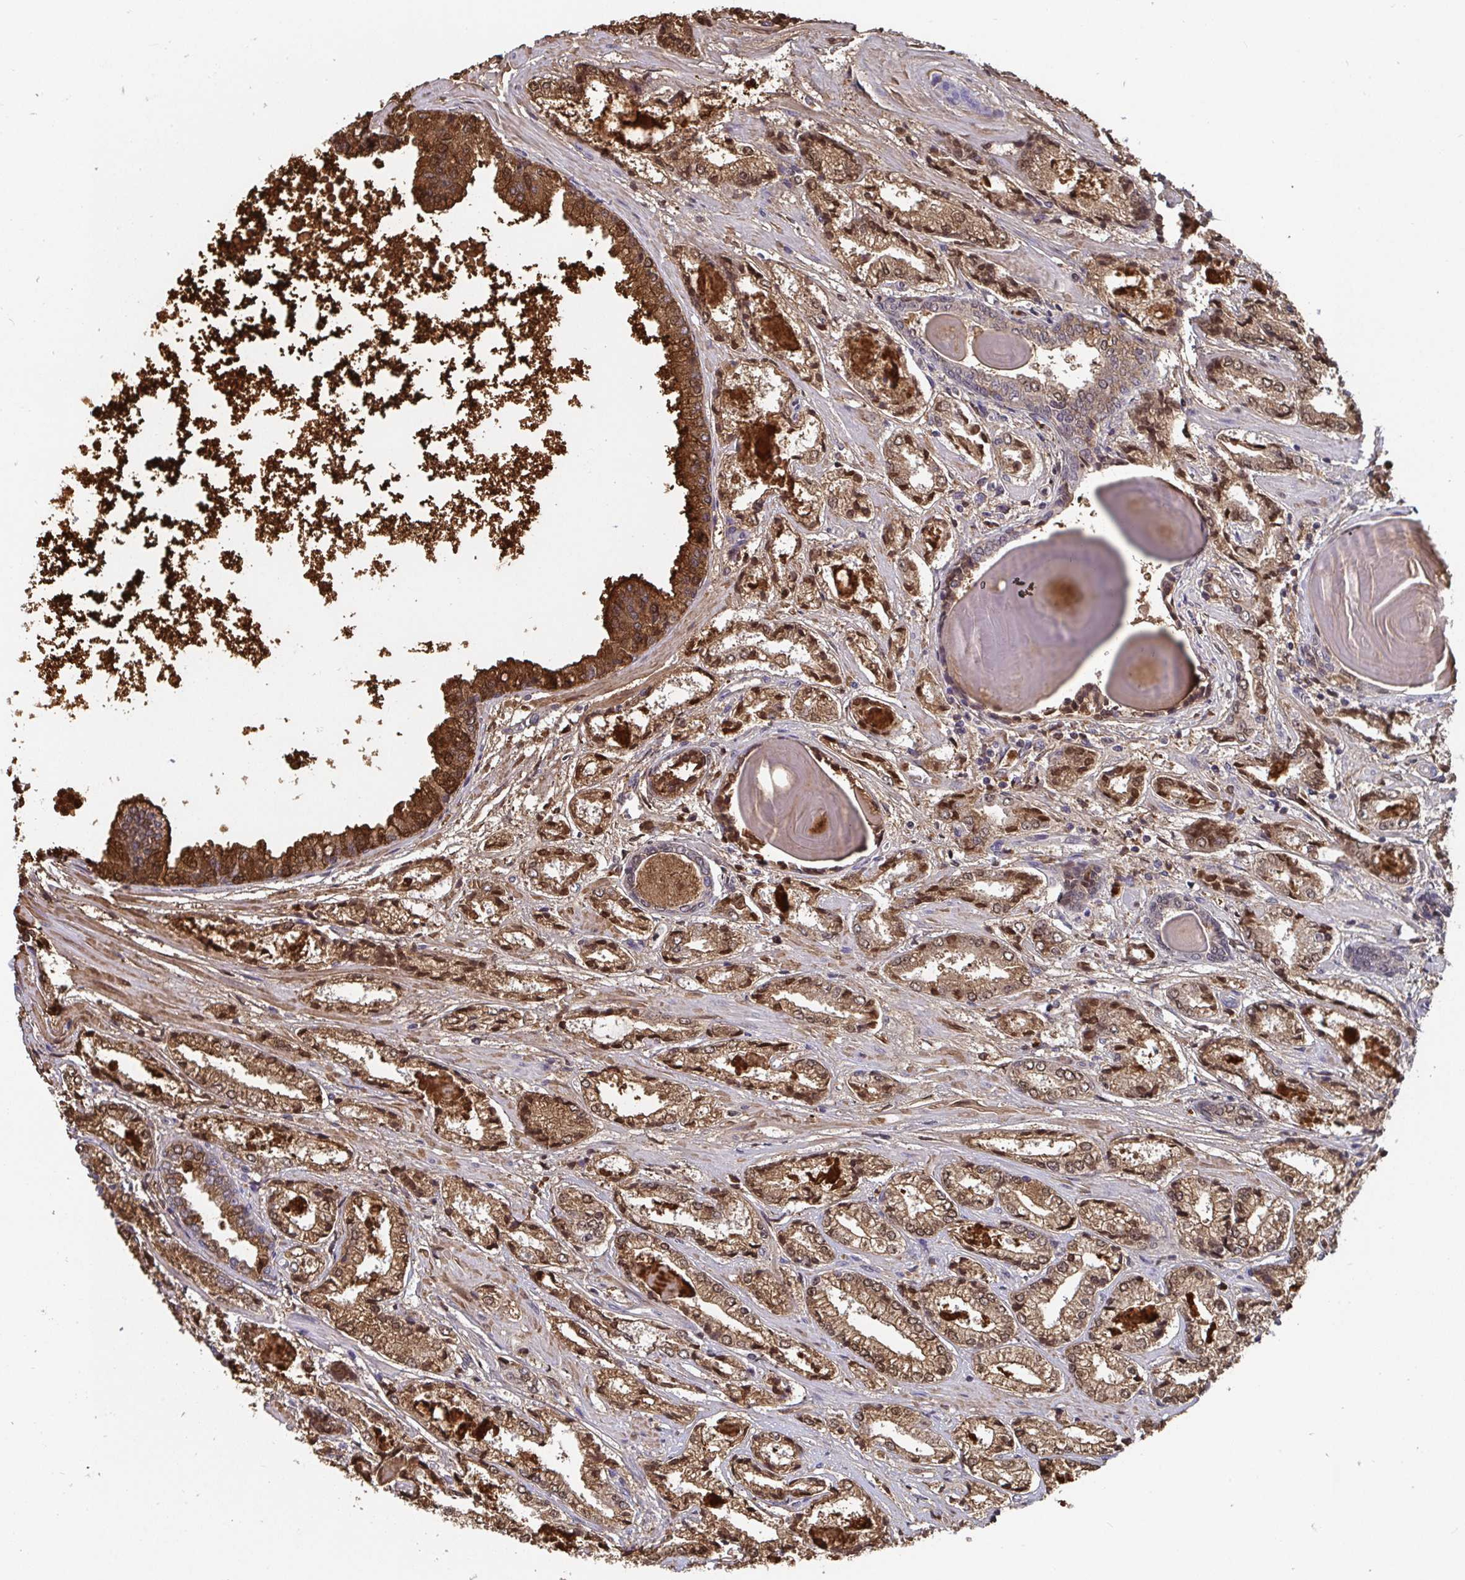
{"staining": {"intensity": "moderate", "quantity": ">75%", "location": "cytoplasmic/membranous"}, "tissue": "prostate cancer", "cell_type": "Tumor cells", "image_type": "cancer", "snomed": [{"axis": "morphology", "description": "Adenocarcinoma, High grade"}, {"axis": "topography", "description": "Prostate"}], "caption": "Prostate cancer was stained to show a protein in brown. There is medium levels of moderate cytoplasmic/membranous staining in approximately >75% of tumor cells.", "gene": "WDR72", "patient": {"sex": "male", "age": 64}}